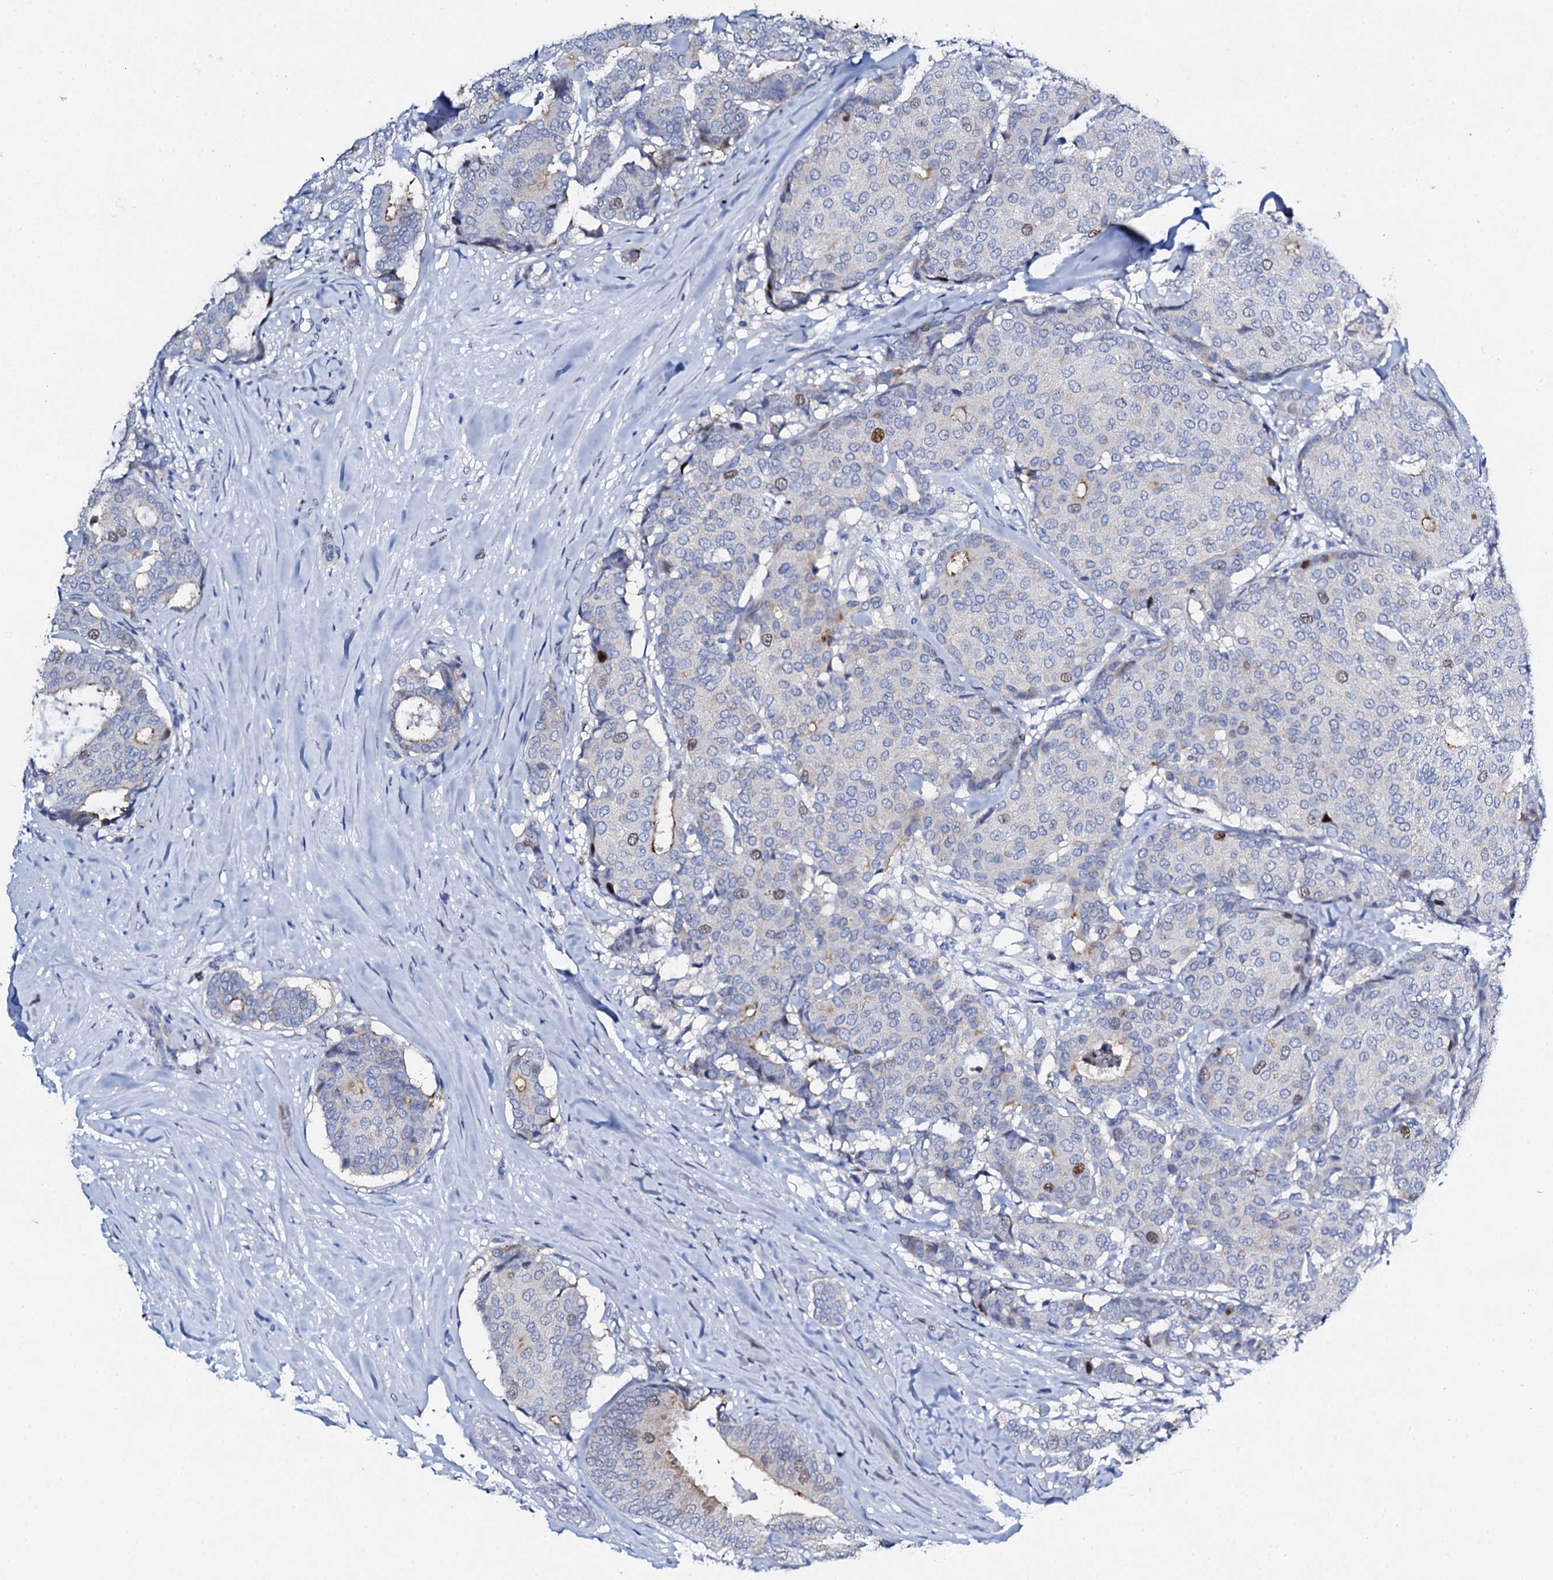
{"staining": {"intensity": "moderate", "quantity": "<25%", "location": "nuclear"}, "tissue": "breast cancer", "cell_type": "Tumor cells", "image_type": "cancer", "snomed": [{"axis": "morphology", "description": "Duct carcinoma"}, {"axis": "topography", "description": "Breast"}], "caption": "DAB (3,3'-diaminobenzidine) immunohistochemical staining of breast cancer (infiltrating ductal carcinoma) reveals moderate nuclear protein staining in about <25% of tumor cells.", "gene": "NUDT13", "patient": {"sex": "female", "age": 75}}